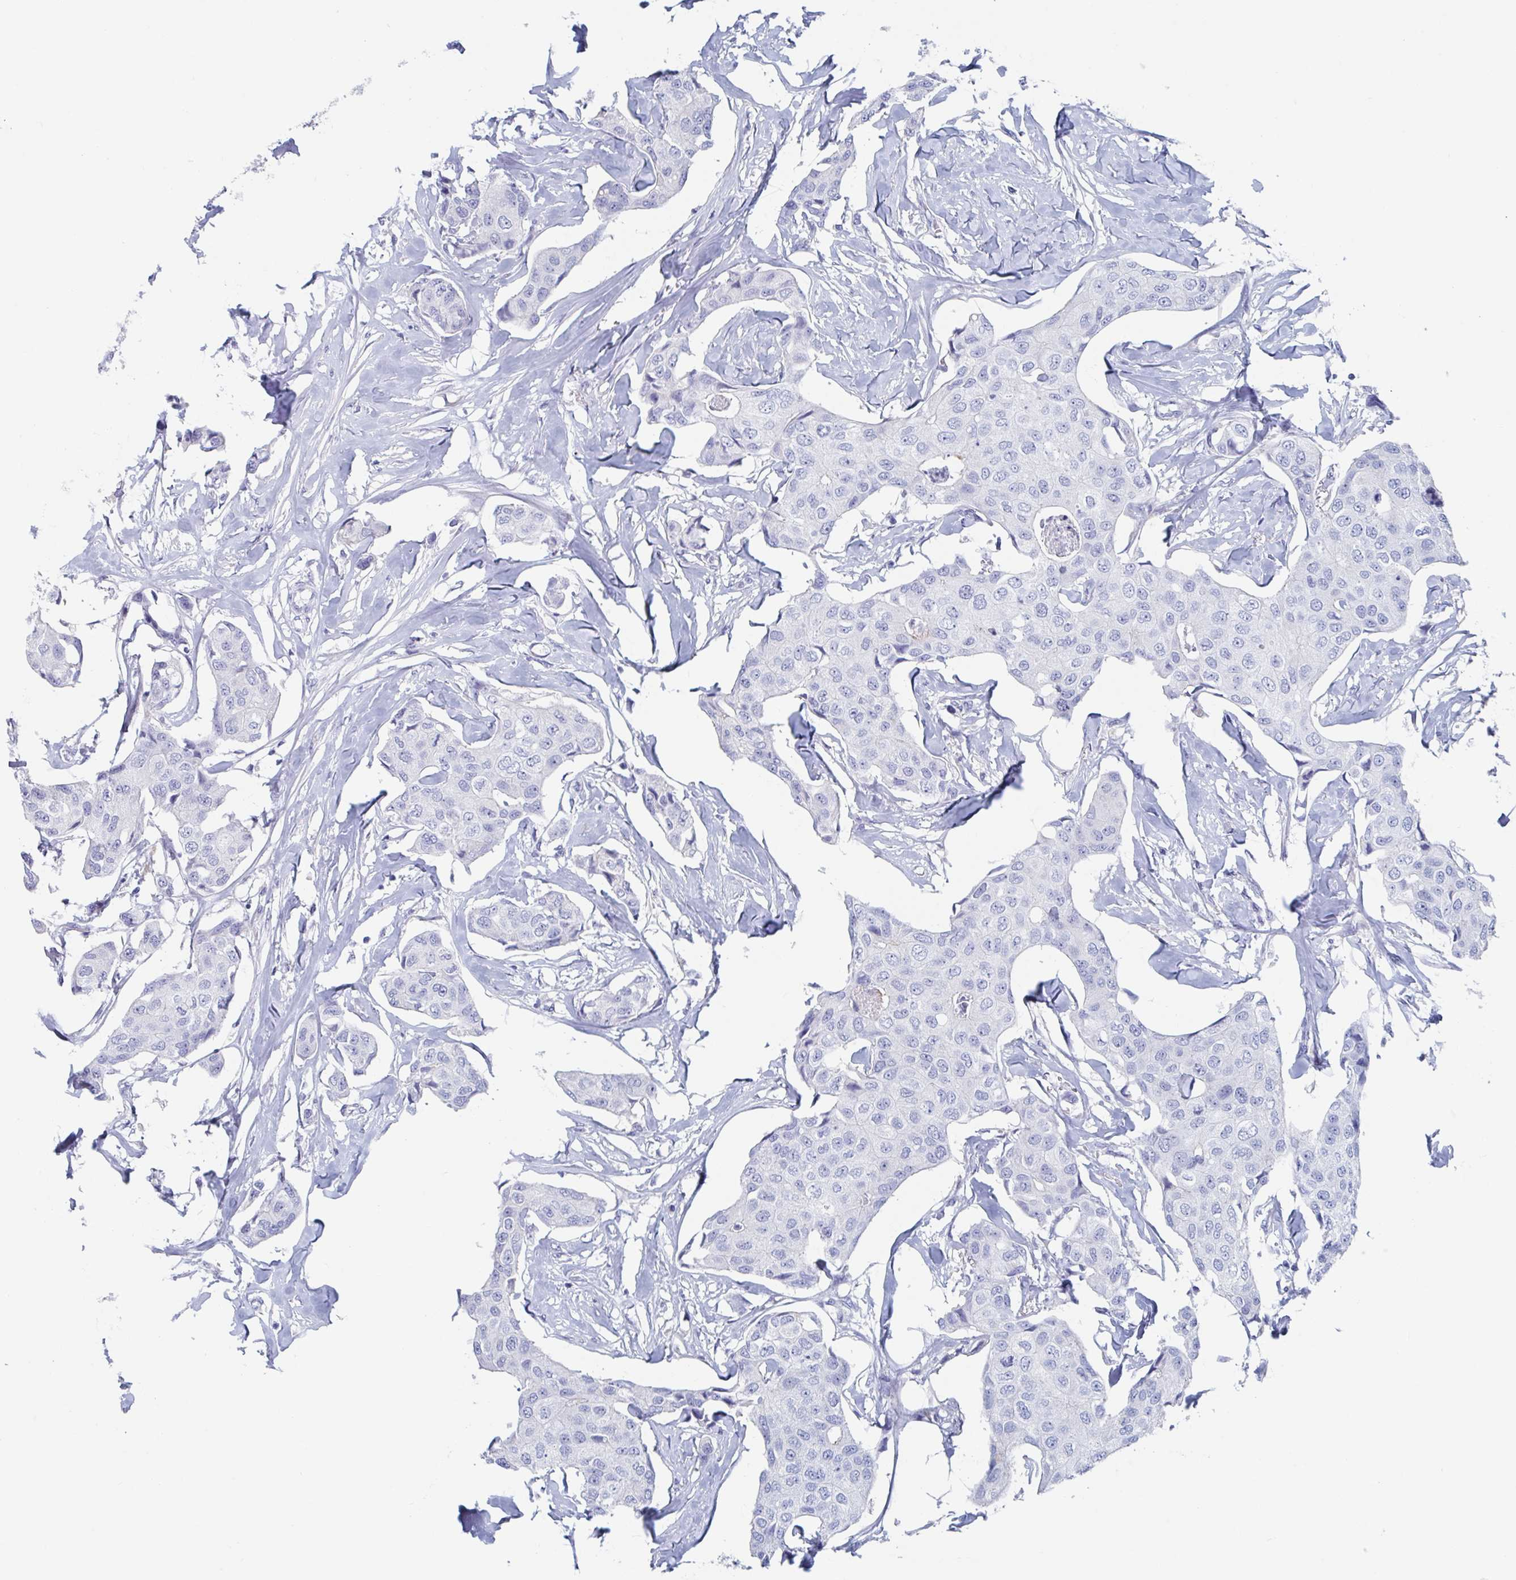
{"staining": {"intensity": "negative", "quantity": "none", "location": "none"}, "tissue": "breast cancer", "cell_type": "Tumor cells", "image_type": "cancer", "snomed": [{"axis": "morphology", "description": "Duct carcinoma"}, {"axis": "topography", "description": "Breast"}, {"axis": "topography", "description": "Lymph node"}], "caption": "Breast cancer was stained to show a protein in brown. There is no significant positivity in tumor cells. (DAB (3,3'-diaminobenzidine) immunohistochemistry (IHC) with hematoxylin counter stain).", "gene": "NT5C3B", "patient": {"sex": "female", "age": 80}}